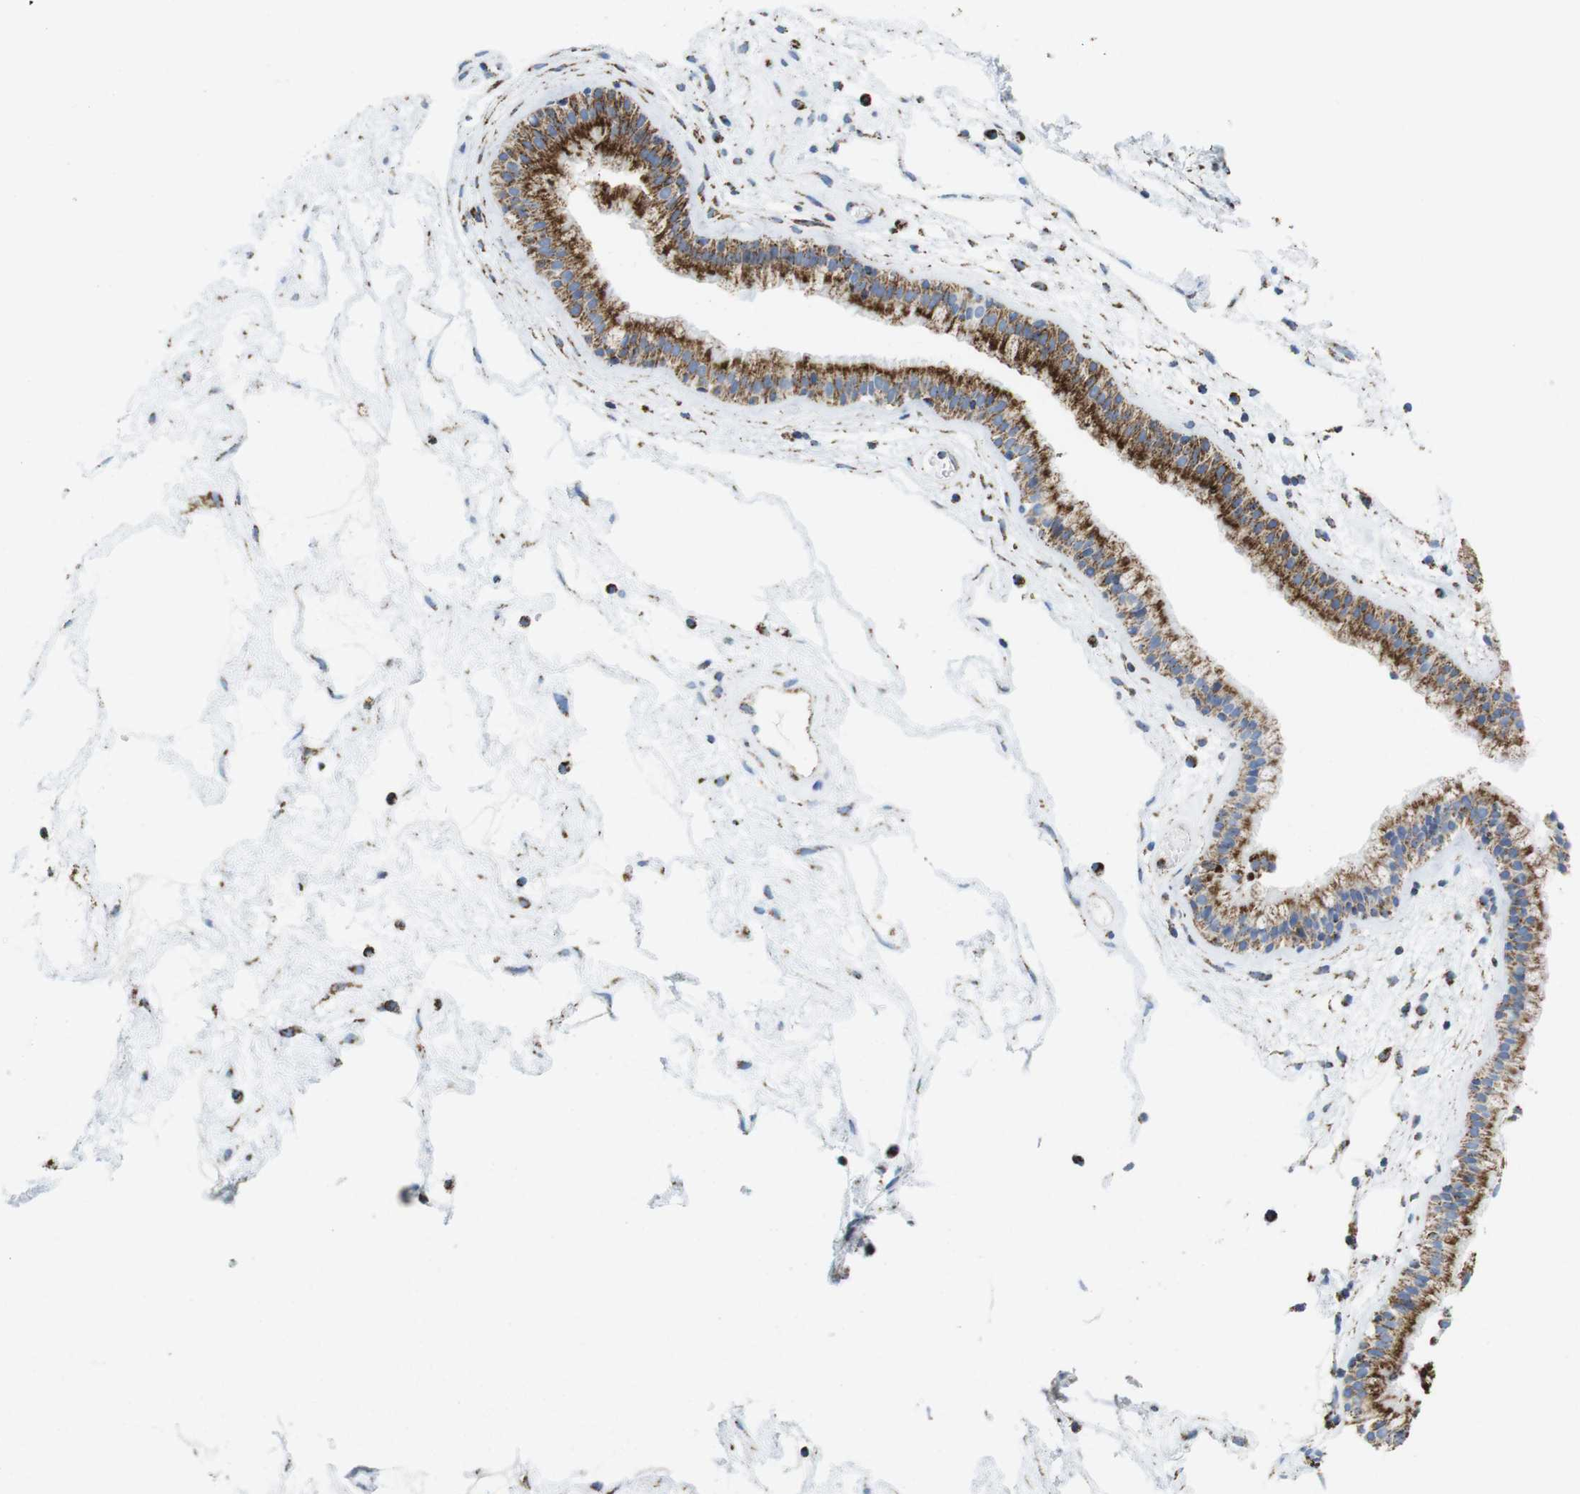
{"staining": {"intensity": "strong", "quantity": ">75%", "location": "cytoplasmic/membranous"}, "tissue": "nasopharynx", "cell_type": "Respiratory epithelial cells", "image_type": "normal", "snomed": [{"axis": "morphology", "description": "Normal tissue, NOS"}, {"axis": "morphology", "description": "Inflammation, NOS"}, {"axis": "topography", "description": "Nasopharynx"}], "caption": "A histopathology image of human nasopharynx stained for a protein demonstrates strong cytoplasmic/membranous brown staining in respiratory epithelial cells. Using DAB (3,3'-diaminobenzidine) (brown) and hematoxylin (blue) stains, captured at high magnification using brightfield microscopy.", "gene": "ATP5PO", "patient": {"sex": "male", "age": 48}}